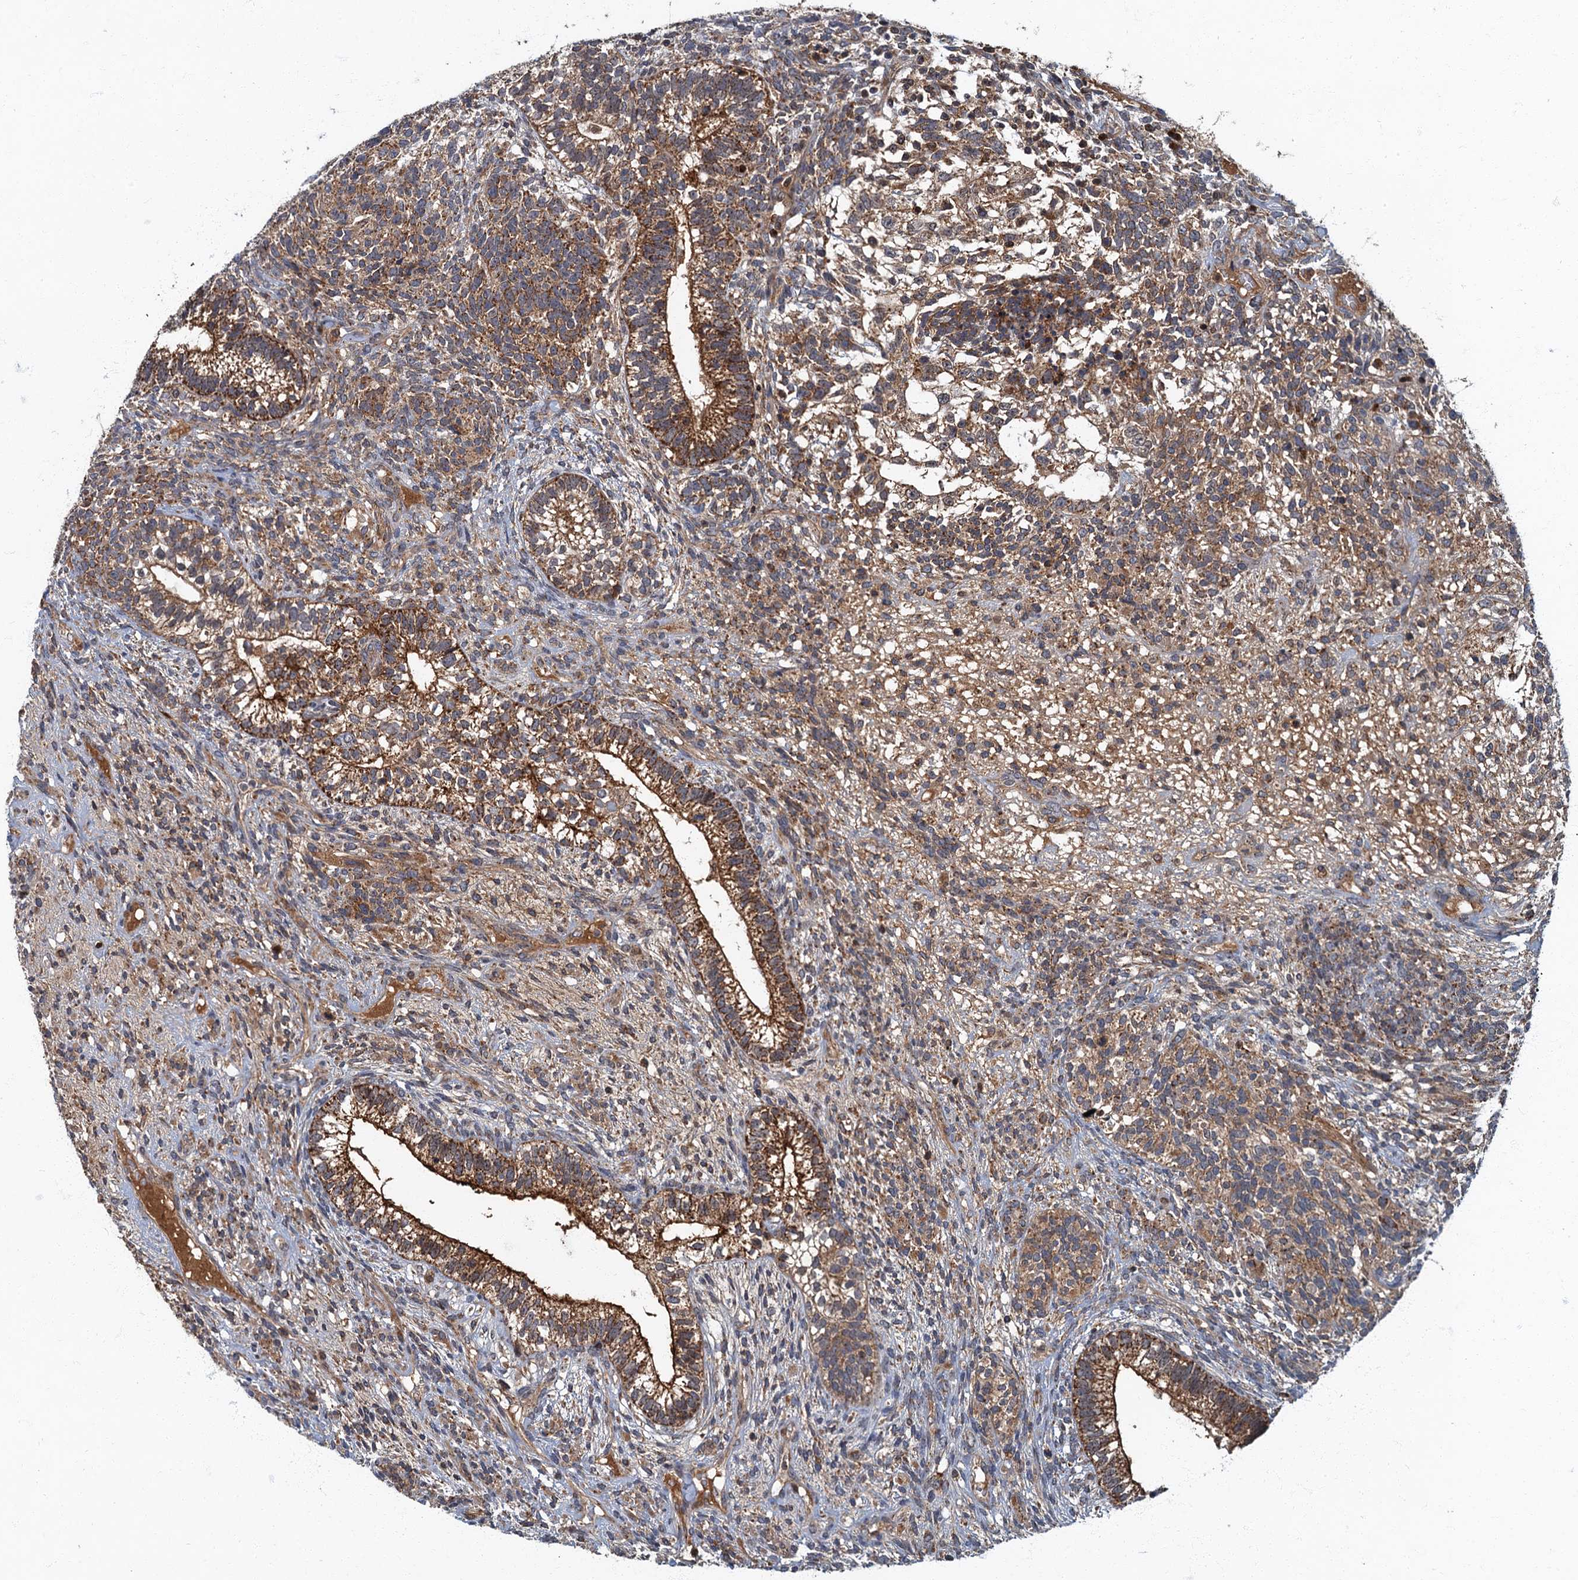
{"staining": {"intensity": "moderate", "quantity": ">75%", "location": "cytoplasmic/membranous"}, "tissue": "testis cancer", "cell_type": "Tumor cells", "image_type": "cancer", "snomed": [{"axis": "morphology", "description": "Seminoma, NOS"}, {"axis": "morphology", "description": "Carcinoma, Embryonal, NOS"}, {"axis": "topography", "description": "Testis"}], "caption": "This photomicrograph exhibits immunohistochemistry staining of testis cancer, with medium moderate cytoplasmic/membranous positivity in about >75% of tumor cells.", "gene": "SLC11A2", "patient": {"sex": "male", "age": 28}}